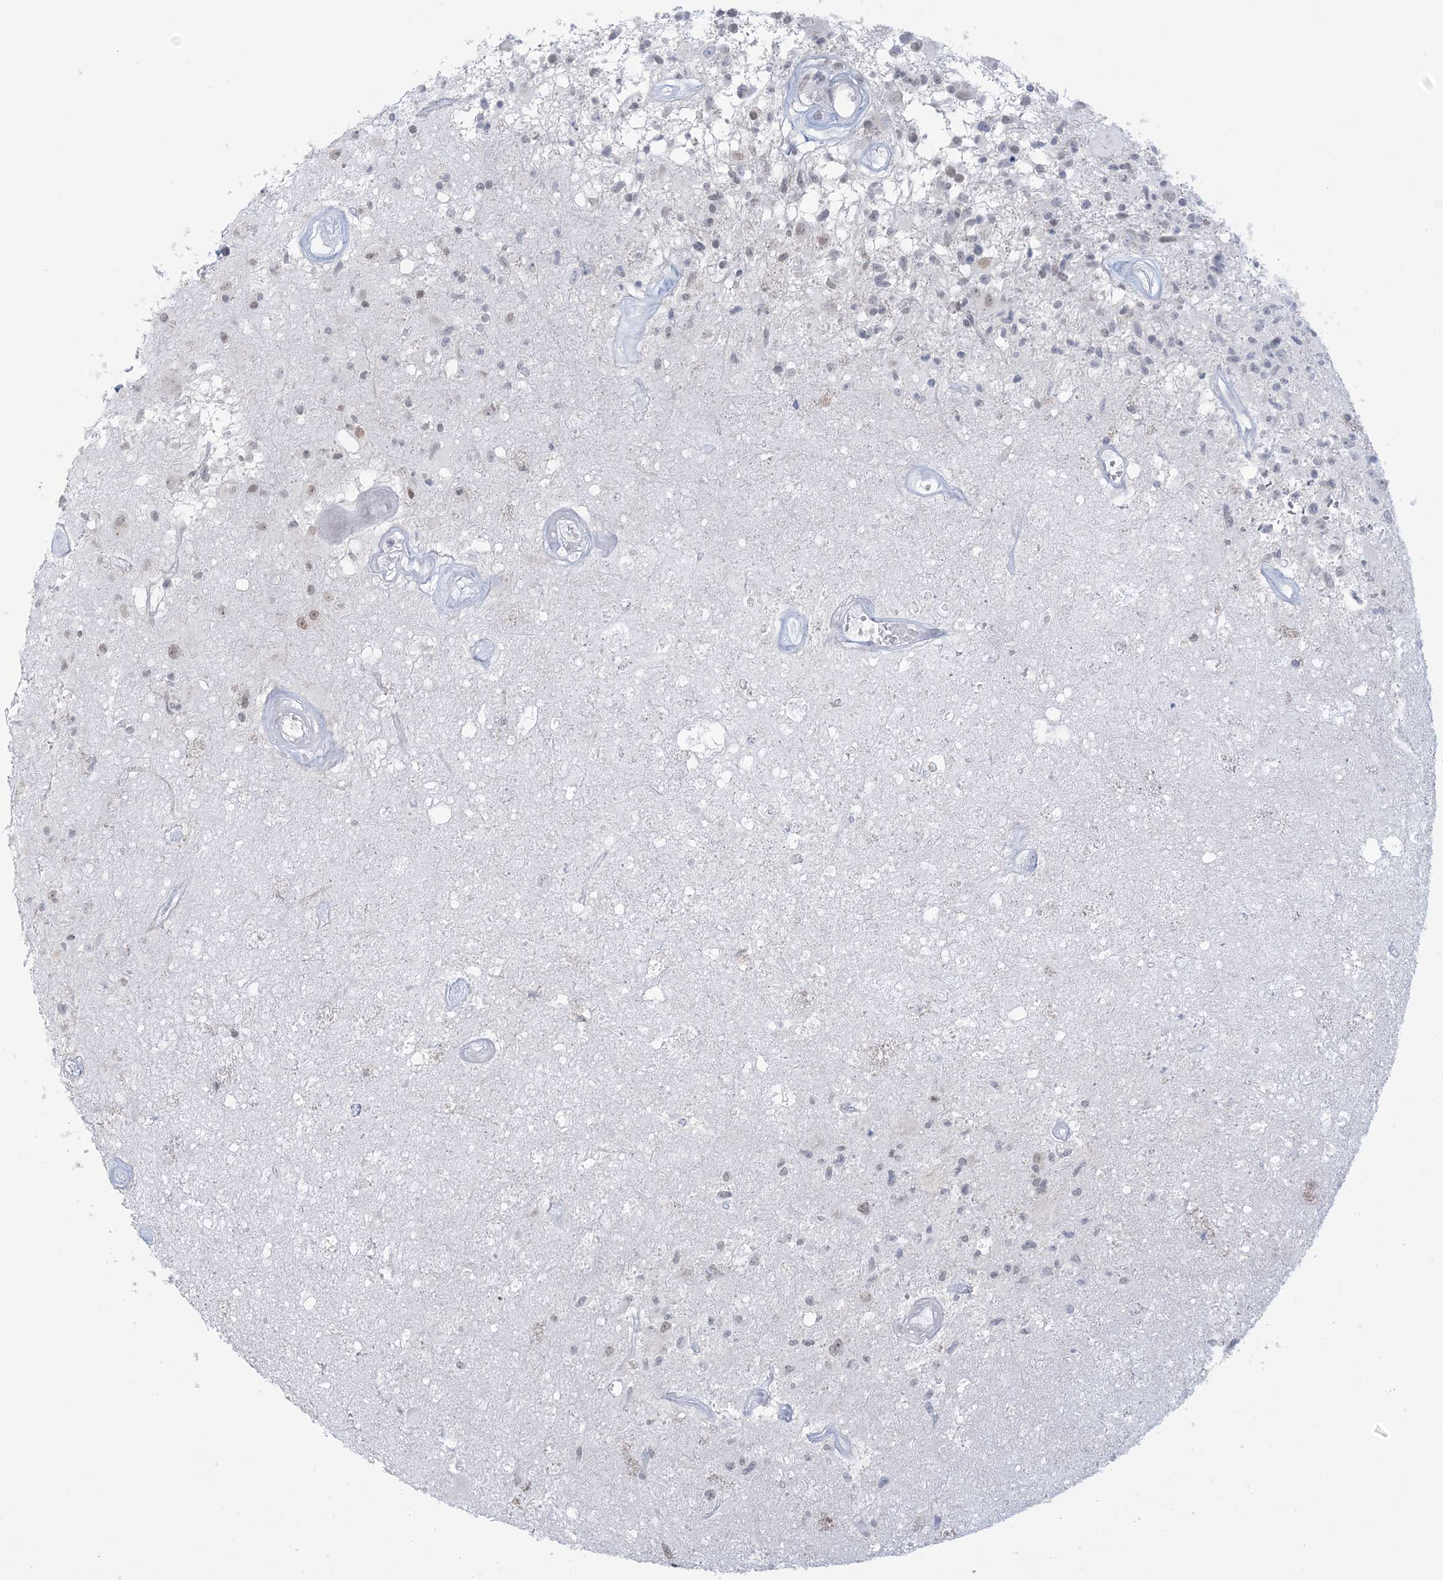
{"staining": {"intensity": "negative", "quantity": "none", "location": "none"}, "tissue": "glioma", "cell_type": "Tumor cells", "image_type": "cancer", "snomed": [{"axis": "morphology", "description": "Glioma, malignant, High grade"}, {"axis": "morphology", "description": "Glioblastoma, NOS"}, {"axis": "topography", "description": "Brain"}], "caption": "A high-resolution histopathology image shows immunohistochemistry staining of glioblastoma, which reveals no significant expression in tumor cells.", "gene": "HOMEZ", "patient": {"sex": "male", "age": 60}}